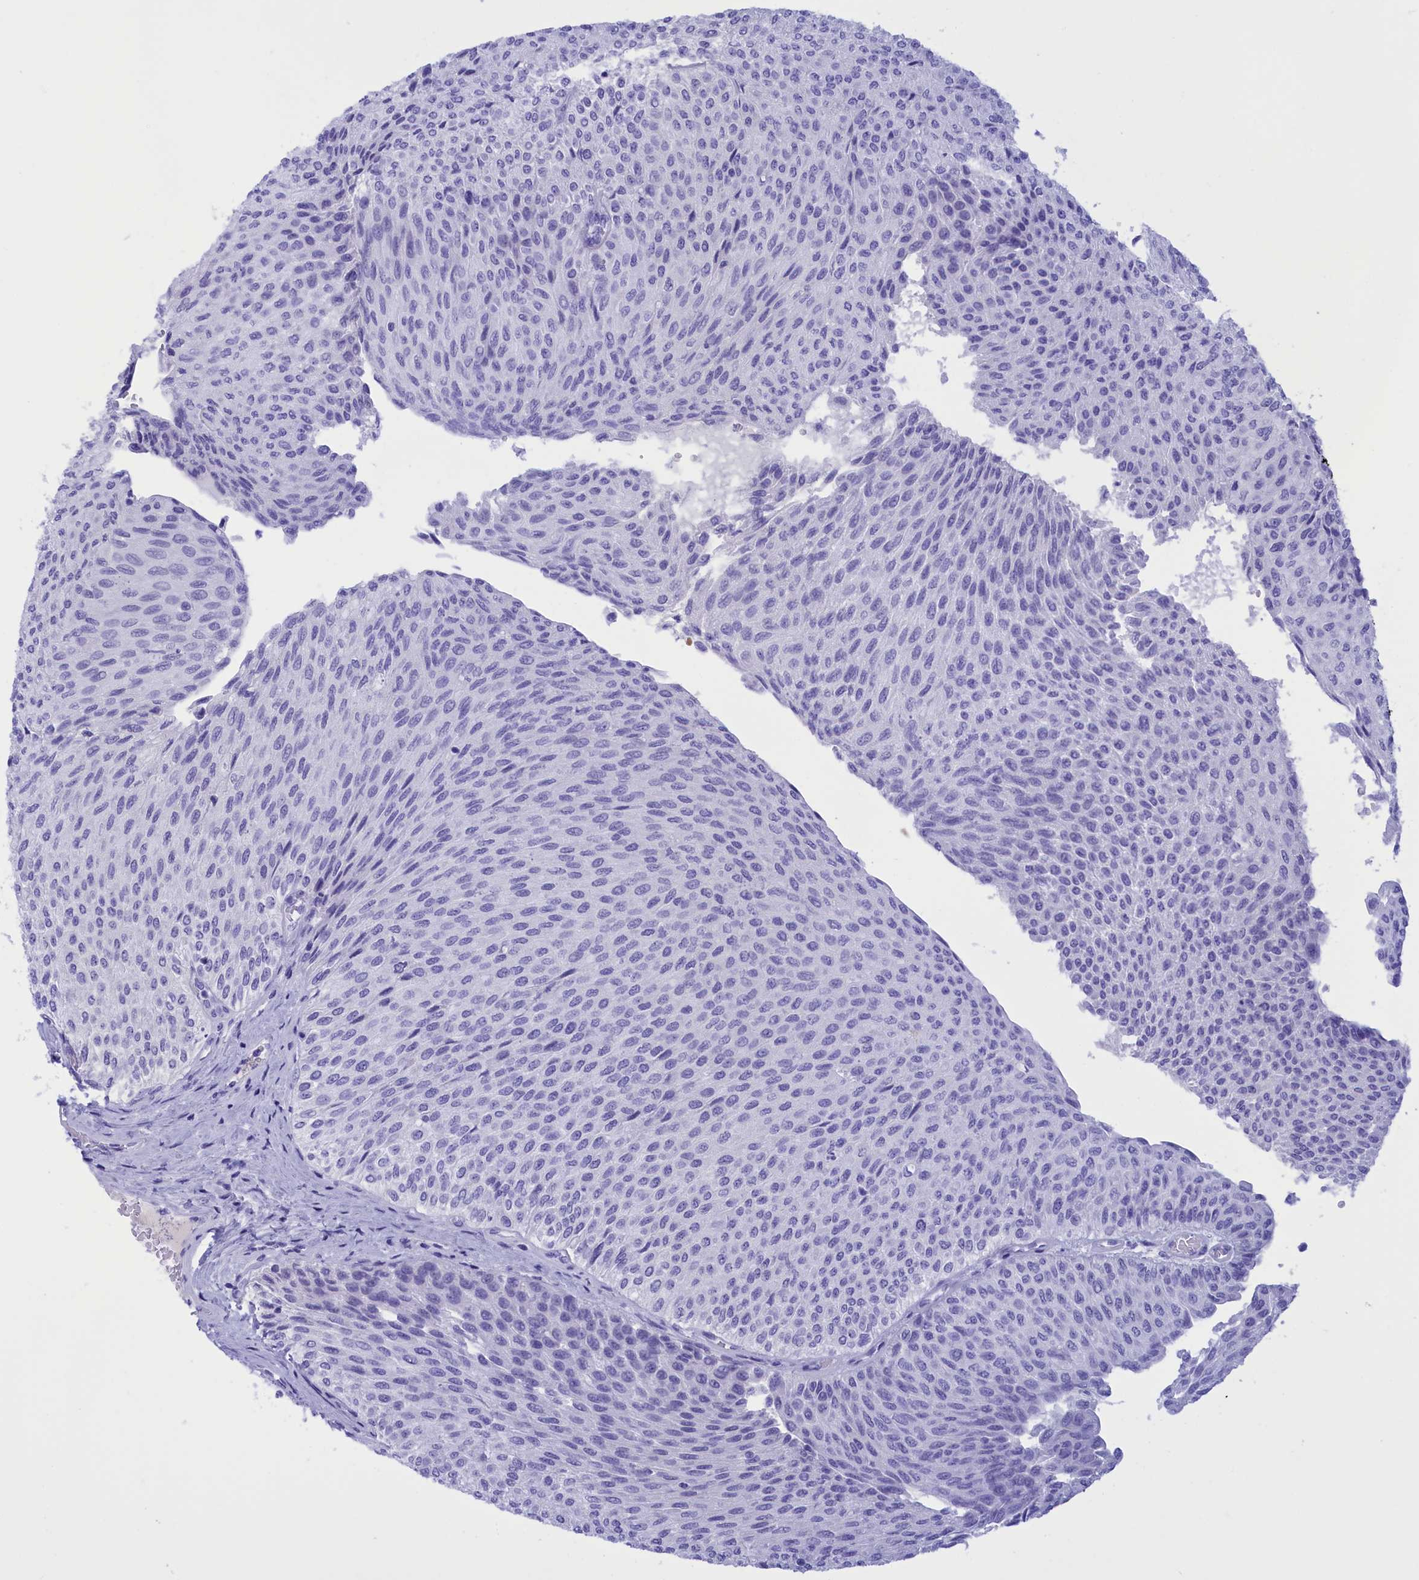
{"staining": {"intensity": "negative", "quantity": "none", "location": "none"}, "tissue": "urothelial cancer", "cell_type": "Tumor cells", "image_type": "cancer", "snomed": [{"axis": "morphology", "description": "Urothelial carcinoma, Low grade"}, {"axis": "topography", "description": "Urinary bladder"}], "caption": "IHC histopathology image of neoplastic tissue: urothelial cancer stained with DAB (3,3'-diaminobenzidine) displays no significant protein expression in tumor cells.", "gene": "BRI3", "patient": {"sex": "male", "age": 78}}